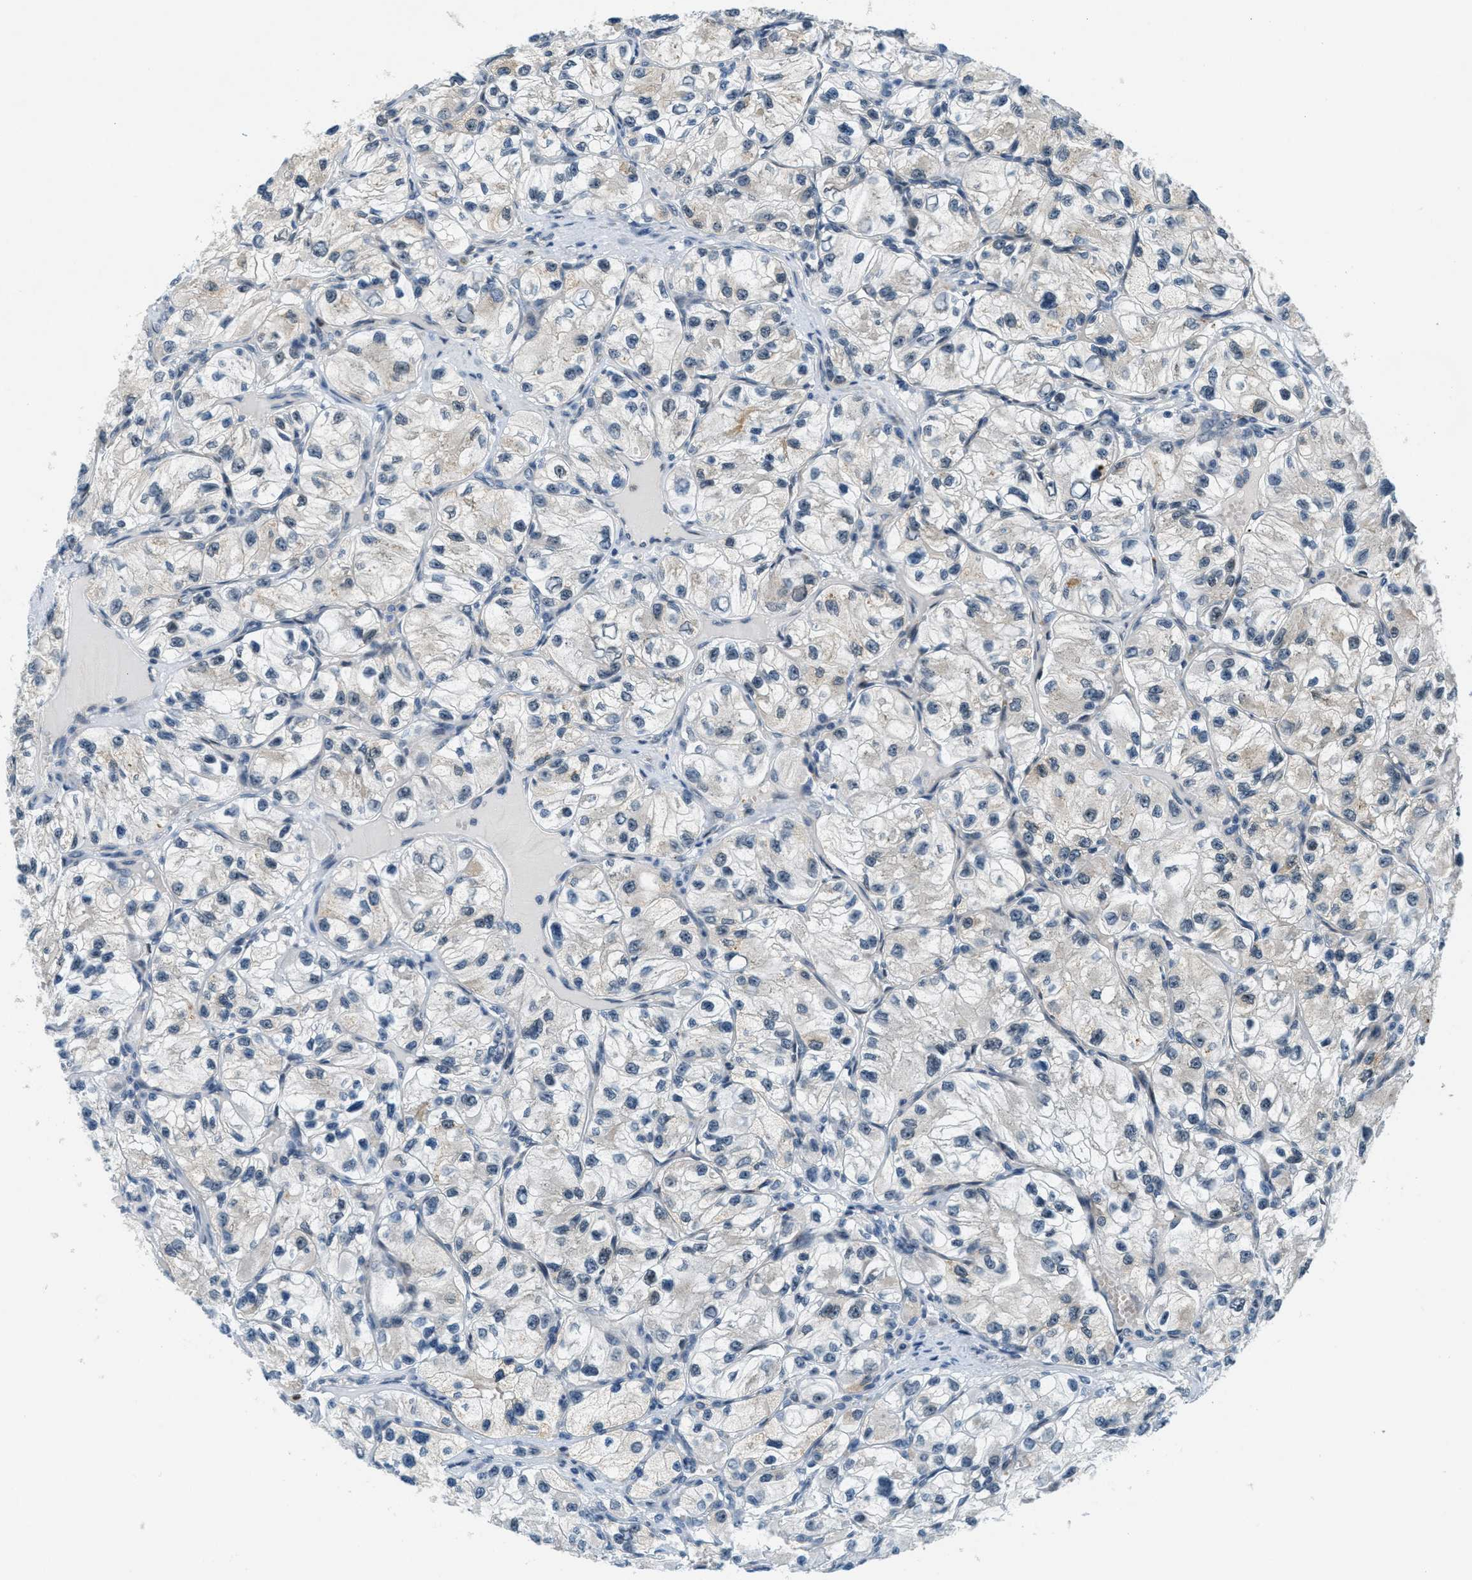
{"staining": {"intensity": "moderate", "quantity": "25%-75%", "location": "cytoplasmic/membranous,nuclear"}, "tissue": "renal cancer", "cell_type": "Tumor cells", "image_type": "cancer", "snomed": [{"axis": "morphology", "description": "Adenocarcinoma, NOS"}, {"axis": "topography", "description": "Kidney"}], "caption": "The micrograph shows staining of renal cancer, revealing moderate cytoplasmic/membranous and nuclear protein positivity (brown color) within tumor cells.", "gene": "DDX47", "patient": {"sex": "female", "age": 57}}